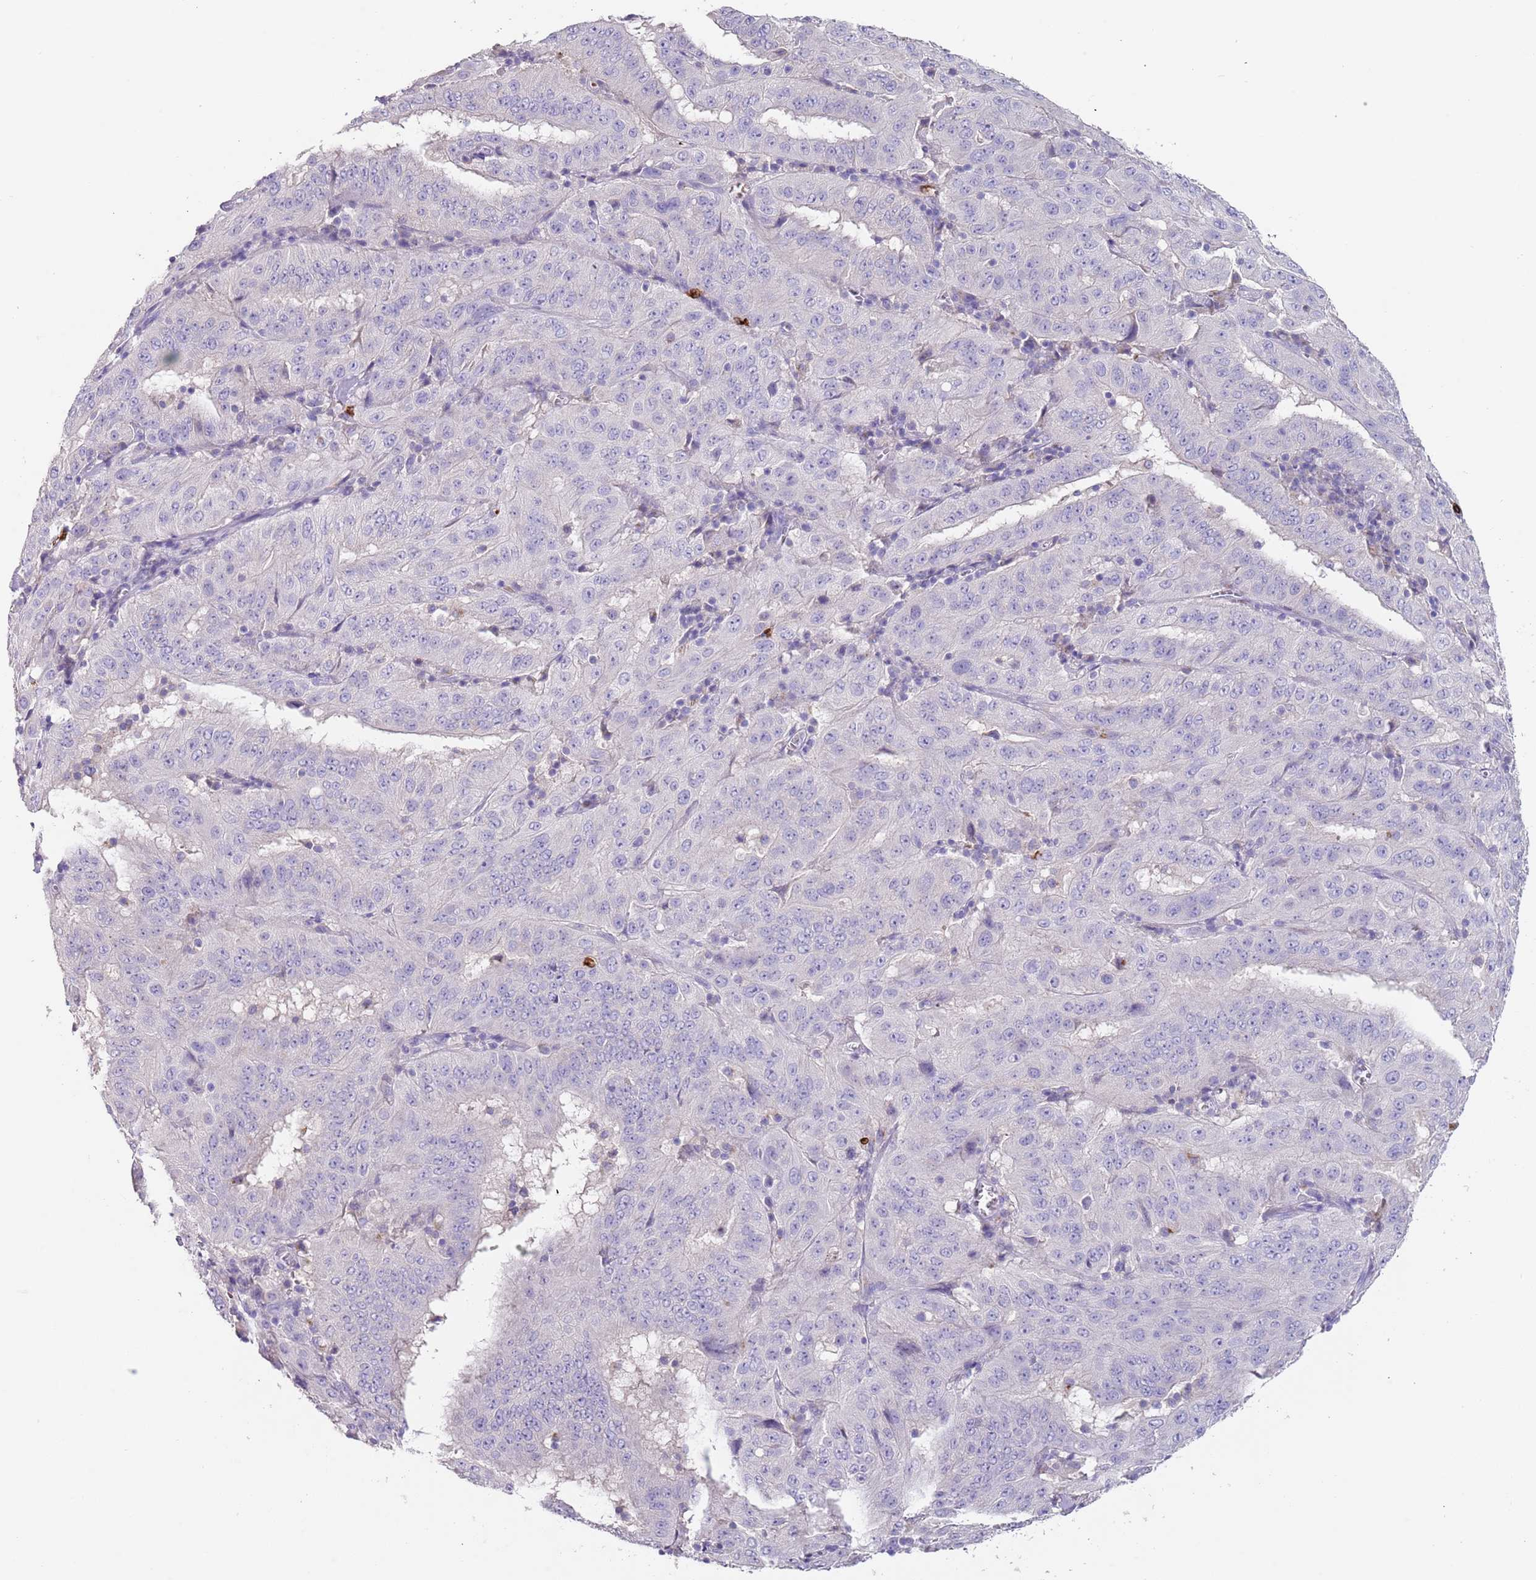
{"staining": {"intensity": "negative", "quantity": "none", "location": "none"}, "tissue": "pancreatic cancer", "cell_type": "Tumor cells", "image_type": "cancer", "snomed": [{"axis": "morphology", "description": "Adenocarcinoma, NOS"}, {"axis": "topography", "description": "Pancreas"}], "caption": "An immunohistochemistry (IHC) image of adenocarcinoma (pancreatic) is shown. There is no staining in tumor cells of adenocarcinoma (pancreatic).", "gene": "TMEM251", "patient": {"sex": "male", "age": 63}}